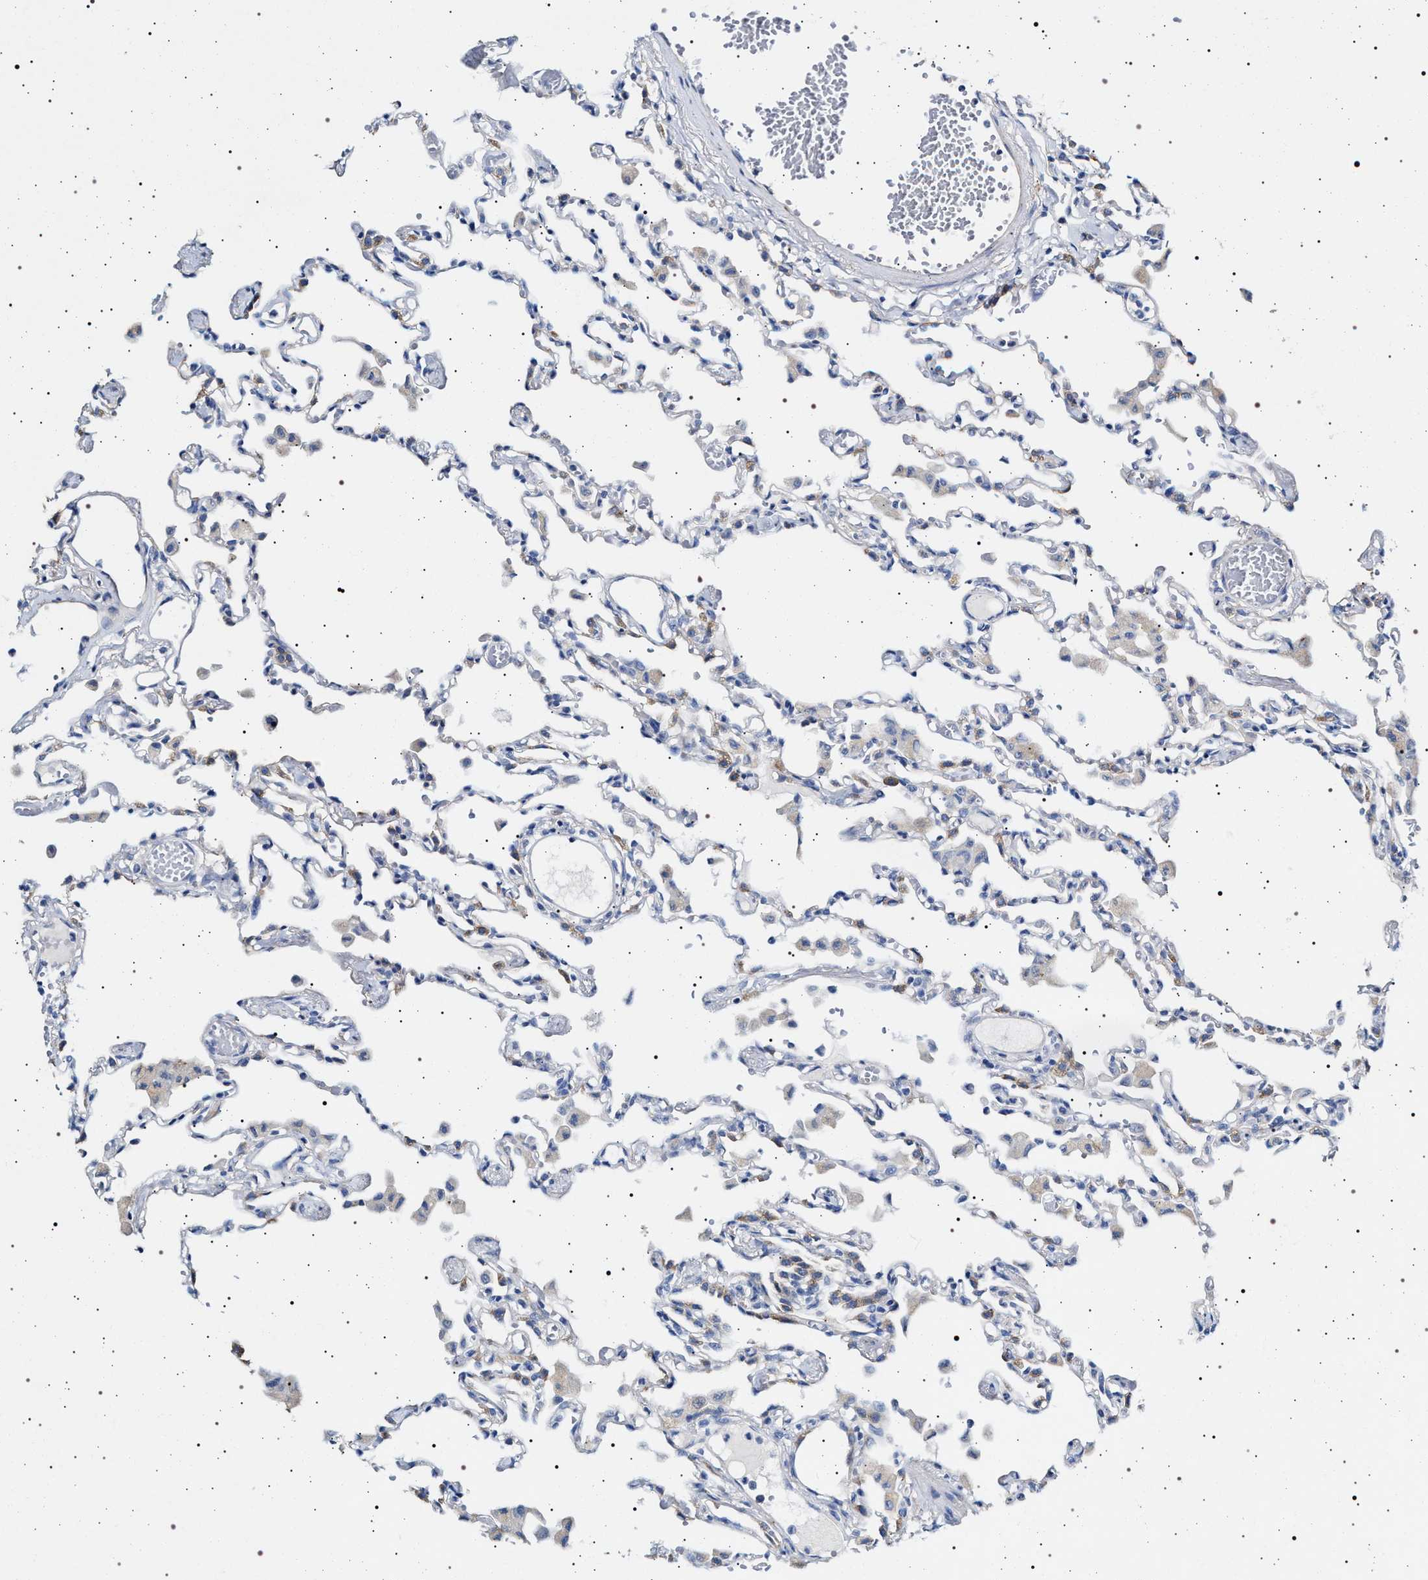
{"staining": {"intensity": "negative", "quantity": "none", "location": "none"}, "tissue": "lung", "cell_type": "Alveolar cells", "image_type": "normal", "snomed": [{"axis": "morphology", "description": "Normal tissue, NOS"}, {"axis": "topography", "description": "Bronchus"}, {"axis": "topography", "description": "Lung"}], "caption": "DAB immunohistochemical staining of benign human lung demonstrates no significant expression in alveolar cells. Brightfield microscopy of IHC stained with DAB (3,3'-diaminobenzidine) (brown) and hematoxylin (blue), captured at high magnification.", "gene": "NAALADL2", "patient": {"sex": "female", "age": 49}}